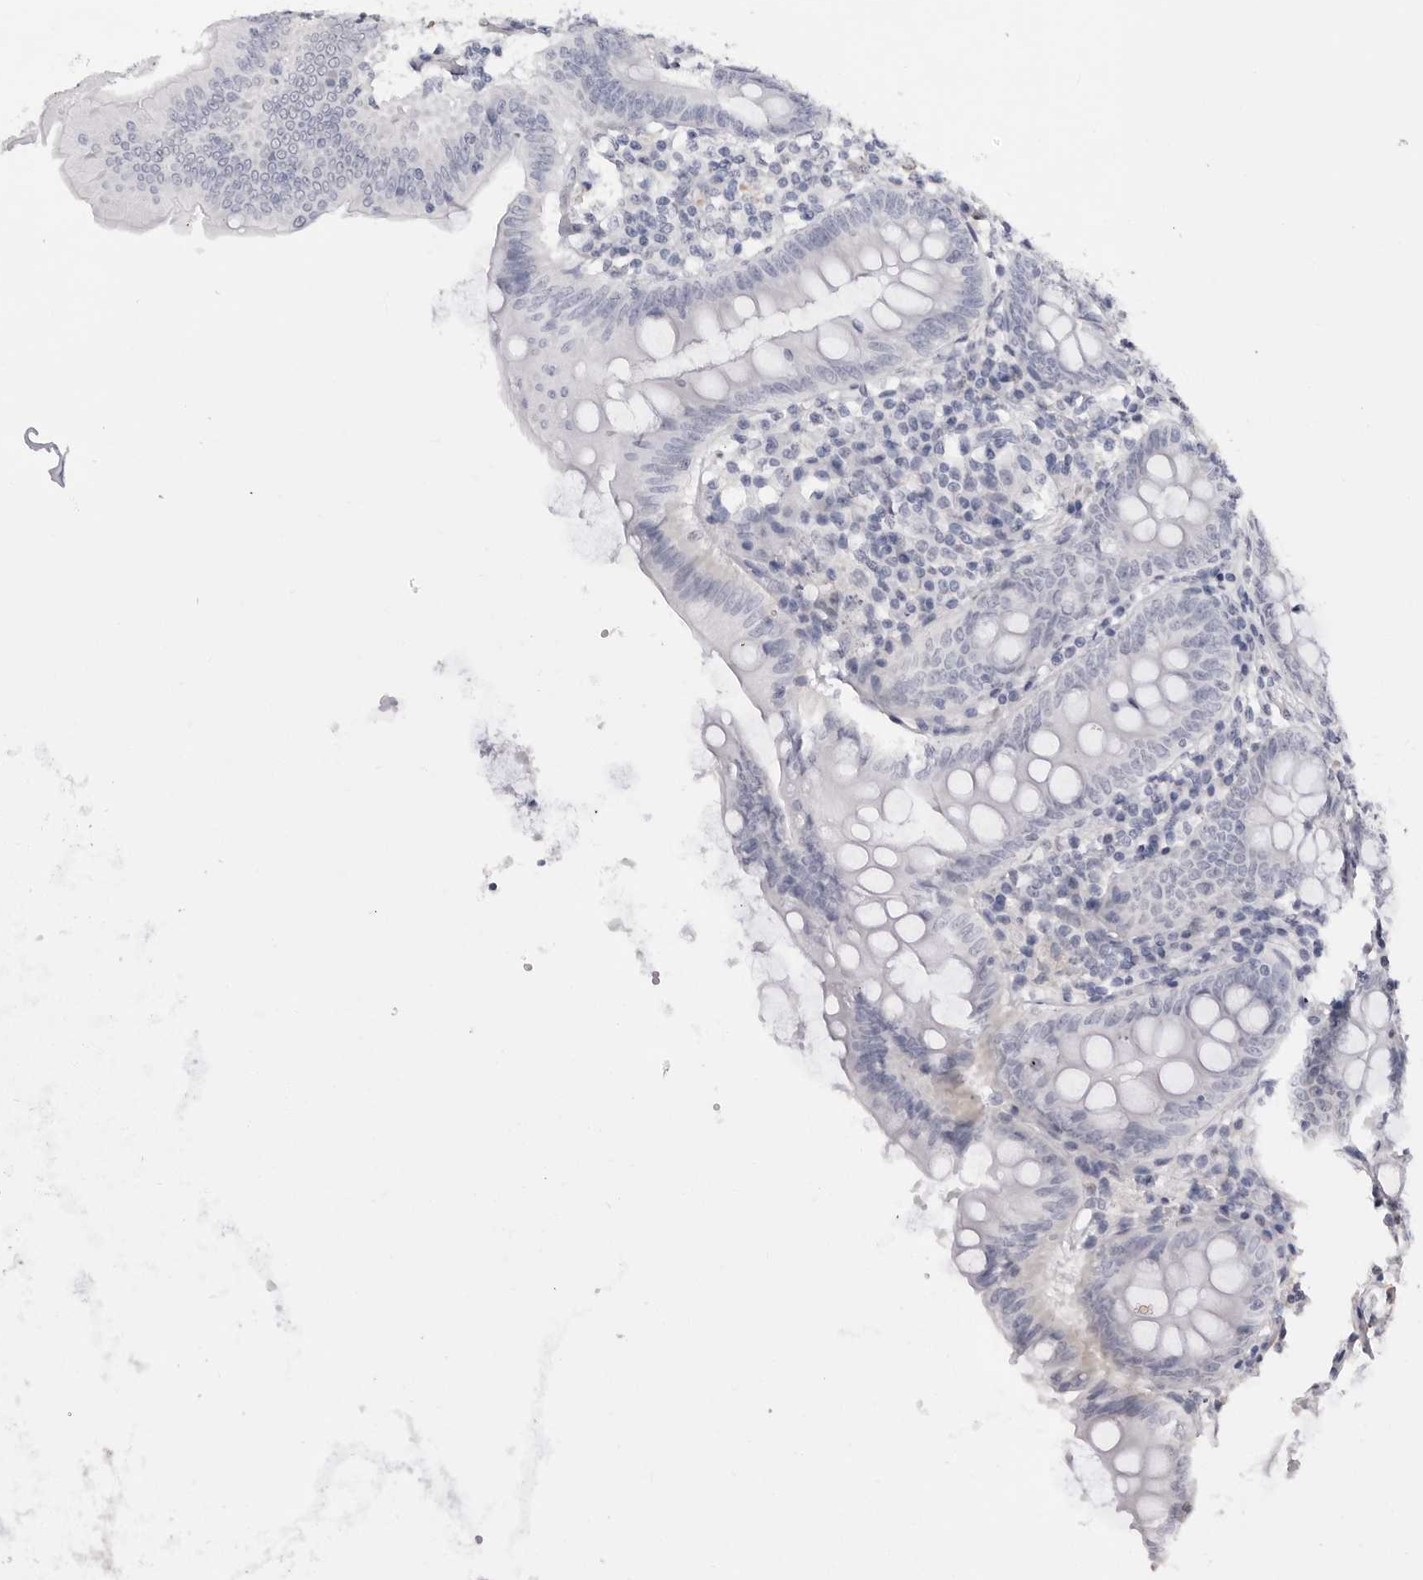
{"staining": {"intensity": "negative", "quantity": "none", "location": "none"}, "tissue": "appendix", "cell_type": "Glandular cells", "image_type": "normal", "snomed": [{"axis": "morphology", "description": "Normal tissue, NOS"}, {"axis": "topography", "description": "Appendix"}], "caption": "Immunohistochemistry of unremarkable human appendix displays no expression in glandular cells.", "gene": "ACP6", "patient": {"sex": "female", "age": 54}}